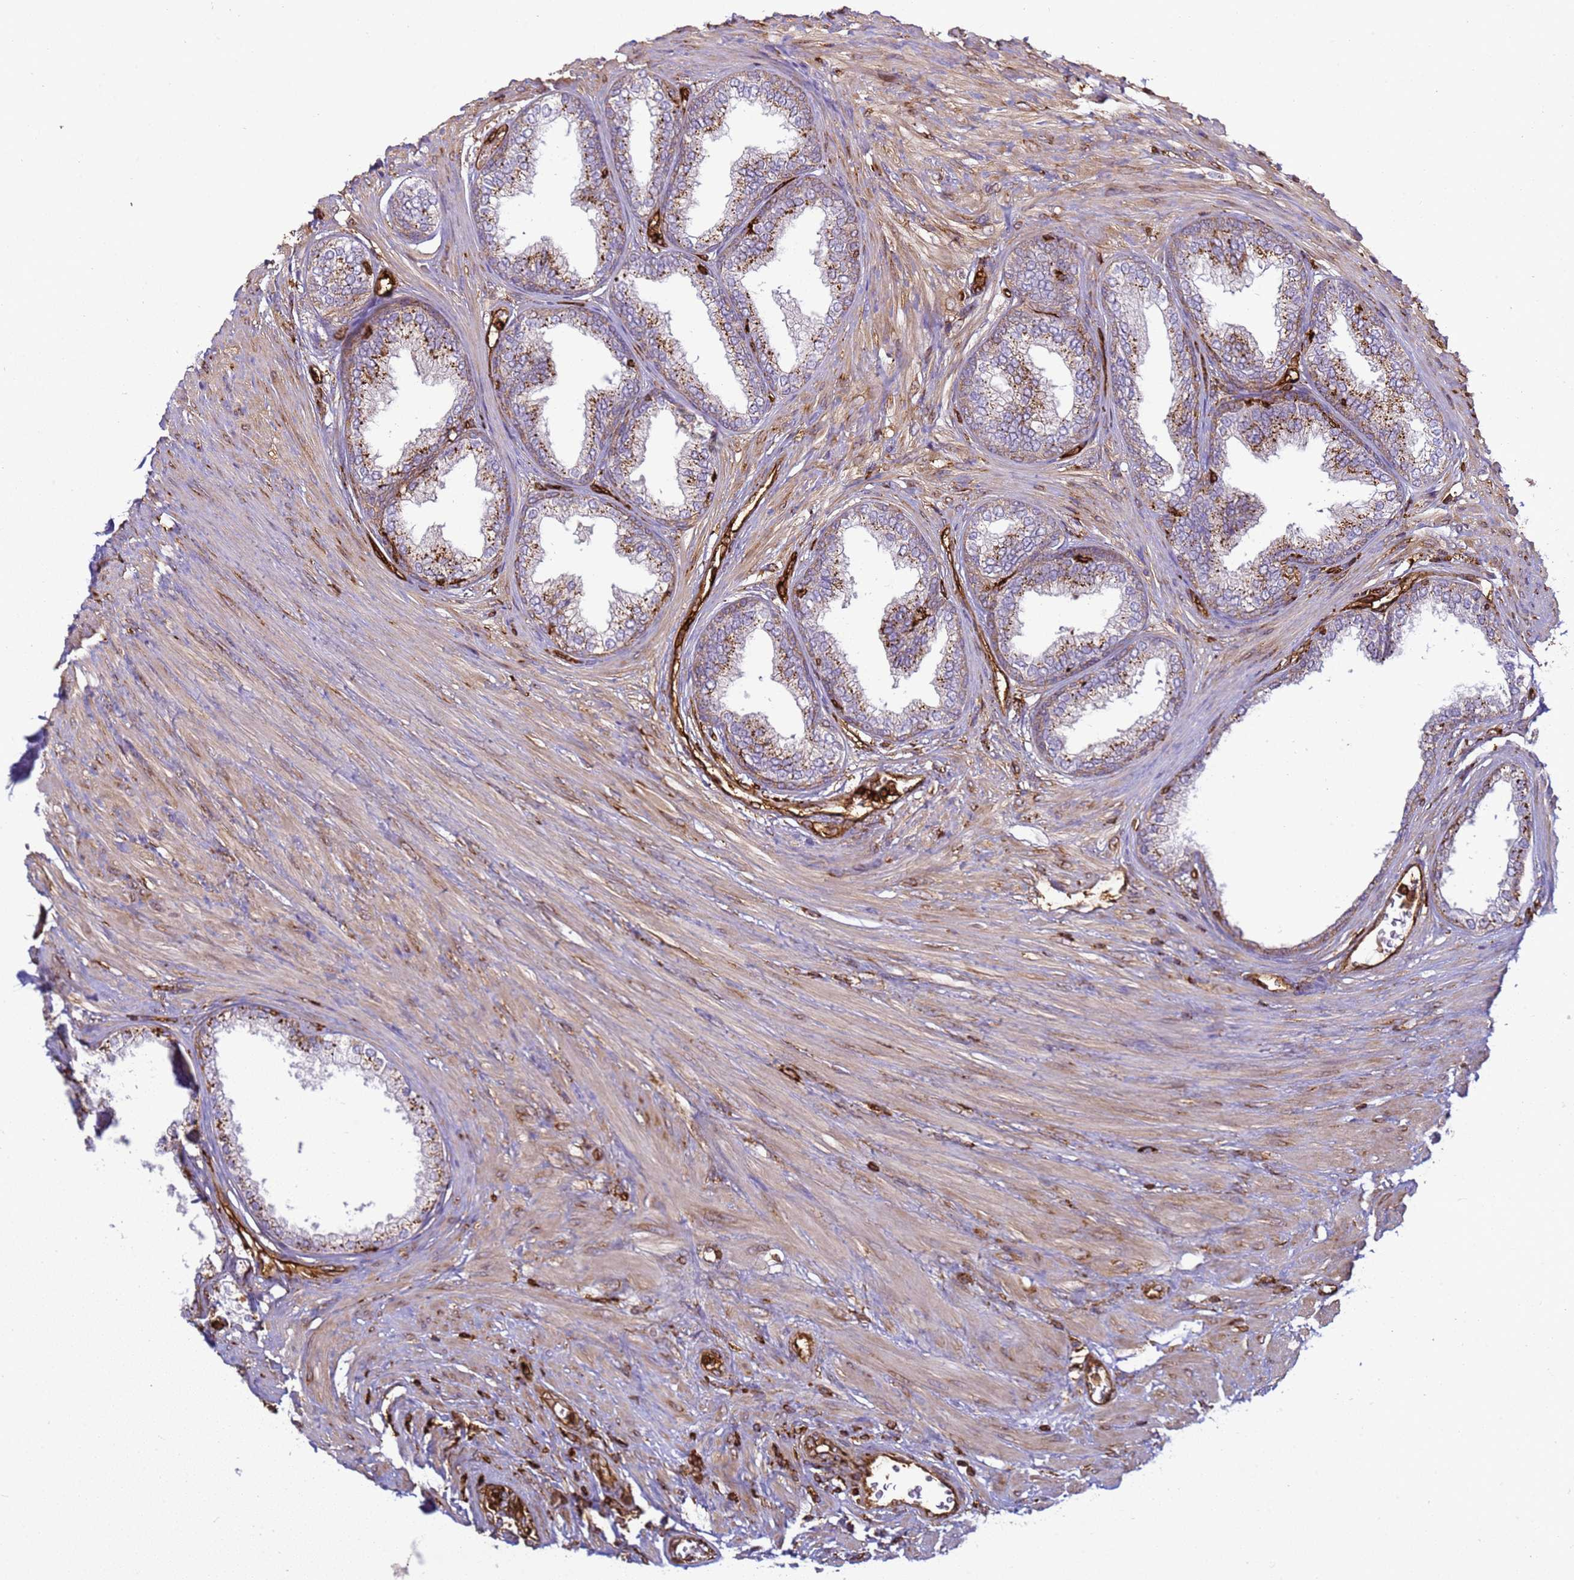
{"staining": {"intensity": "moderate", "quantity": "<25%", "location": "cytoplasmic/membranous"}, "tissue": "prostate", "cell_type": "Glandular cells", "image_type": "normal", "snomed": [{"axis": "morphology", "description": "Normal tissue, NOS"}, {"axis": "topography", "description": "Prostate"}], "caption": "Protein positivity by immunohistochemistry shows moderate cytoplasmic/membranous expression in about <25% of glandular cells in benign prostate. (brown staining indicates protein expression, while blue staining denotes nuclei).", "gene": "ZBTB8OS", "patient": {"sex": "male", "age": 76}}